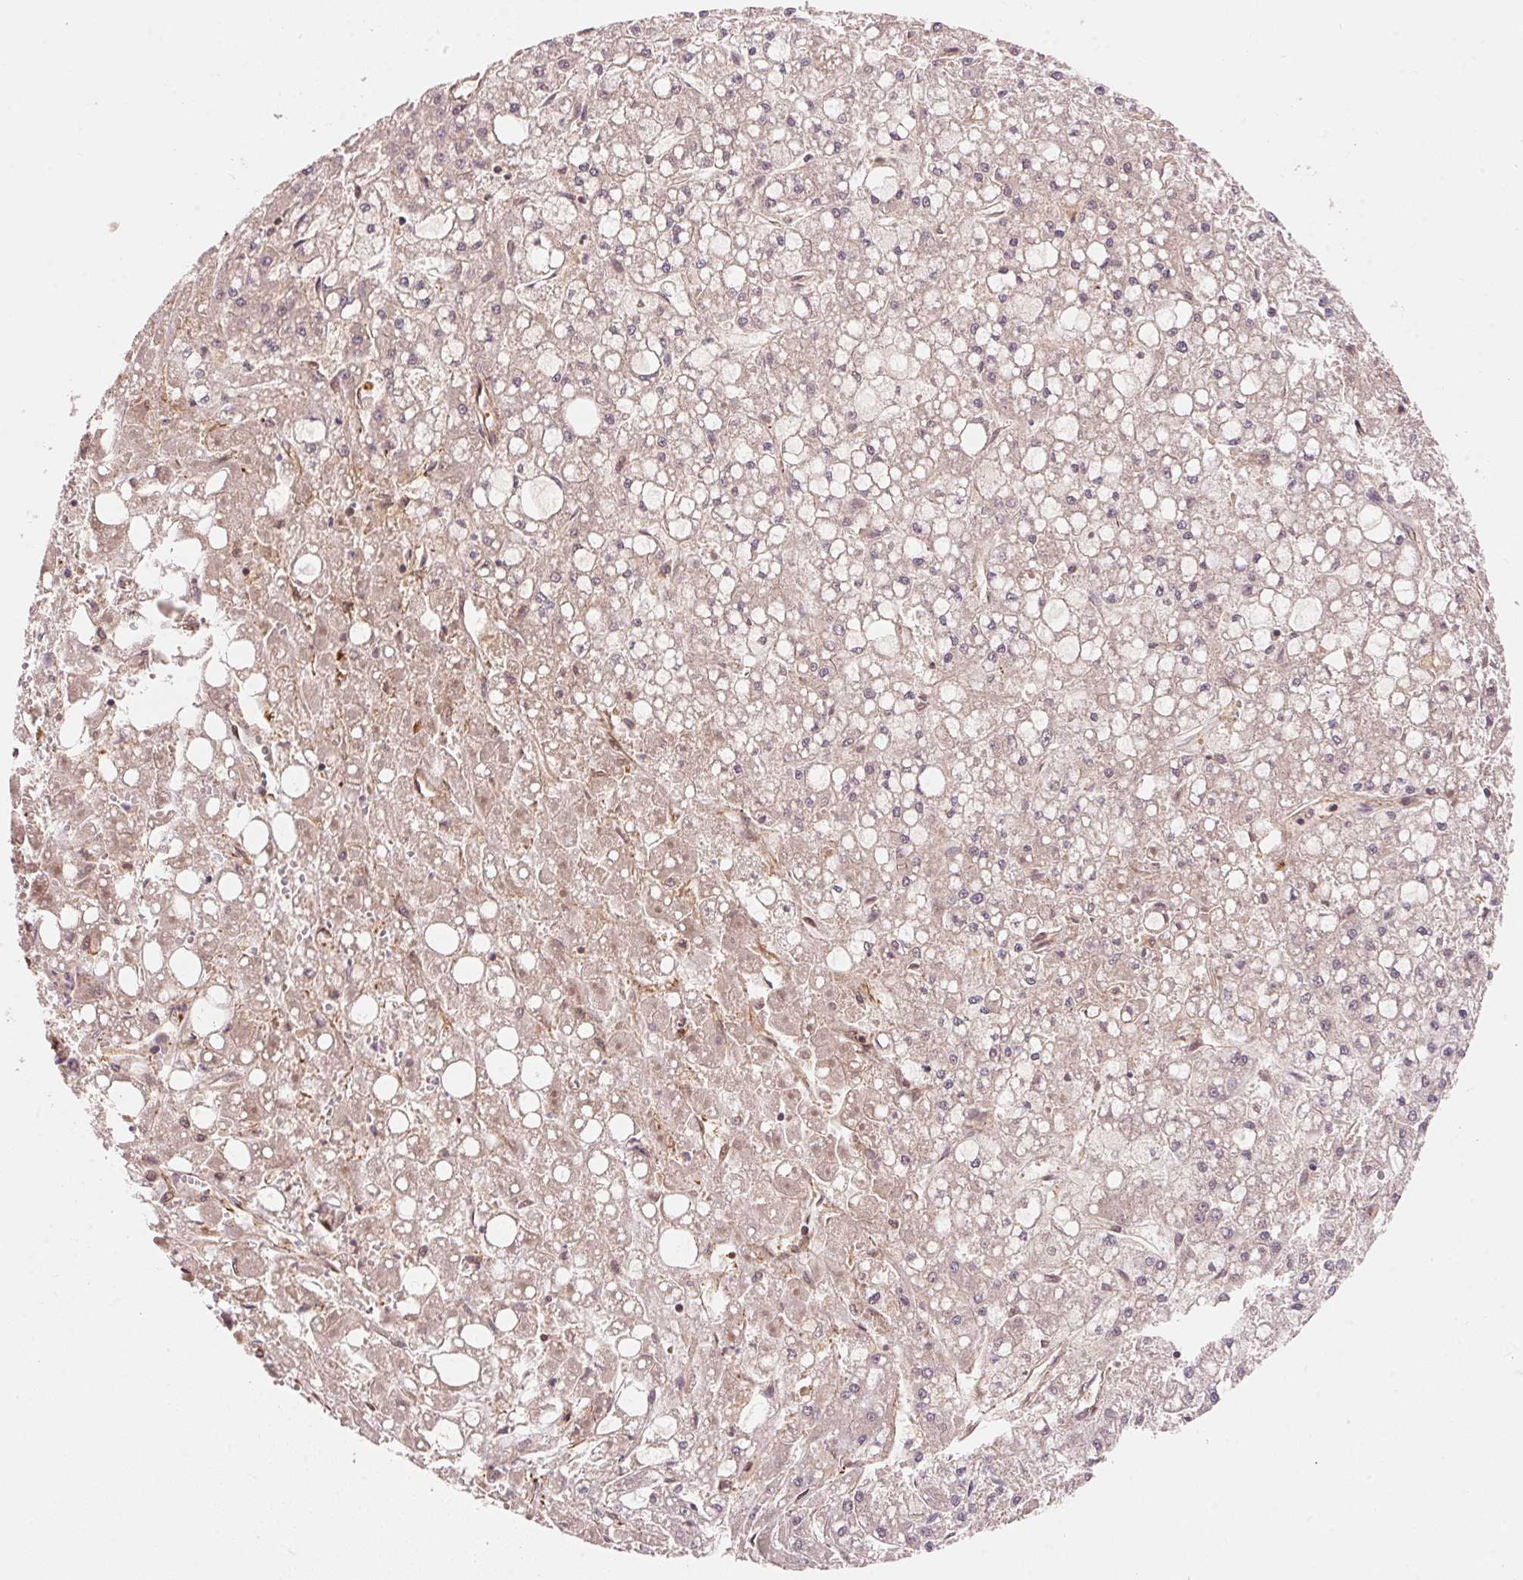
{"staining": {"intensity": "negative", "quantity": "none", "location": "none"}, "tissue": "liver cancer", "cell_type": "Tumor cells", "image_type": "cancer", "snomed": [{"axis": "morphology", "description": "Carcinoma, Hepatocellular, NOS"}, {"axis": "topography", "description": "Liver"}], "caption": "IHC of human liver hepatocellular carcinoma exhibits no expression in tumor cells. The staining was performed using DAB (3,3'-diaminobenzidine) to visualize the protein expression in brown, while the nuclei were stained in blue with hematoxylin (Magnification: 20x).", "gene": "TNIP2", "patient": {"sex": "male", "age": 67}}